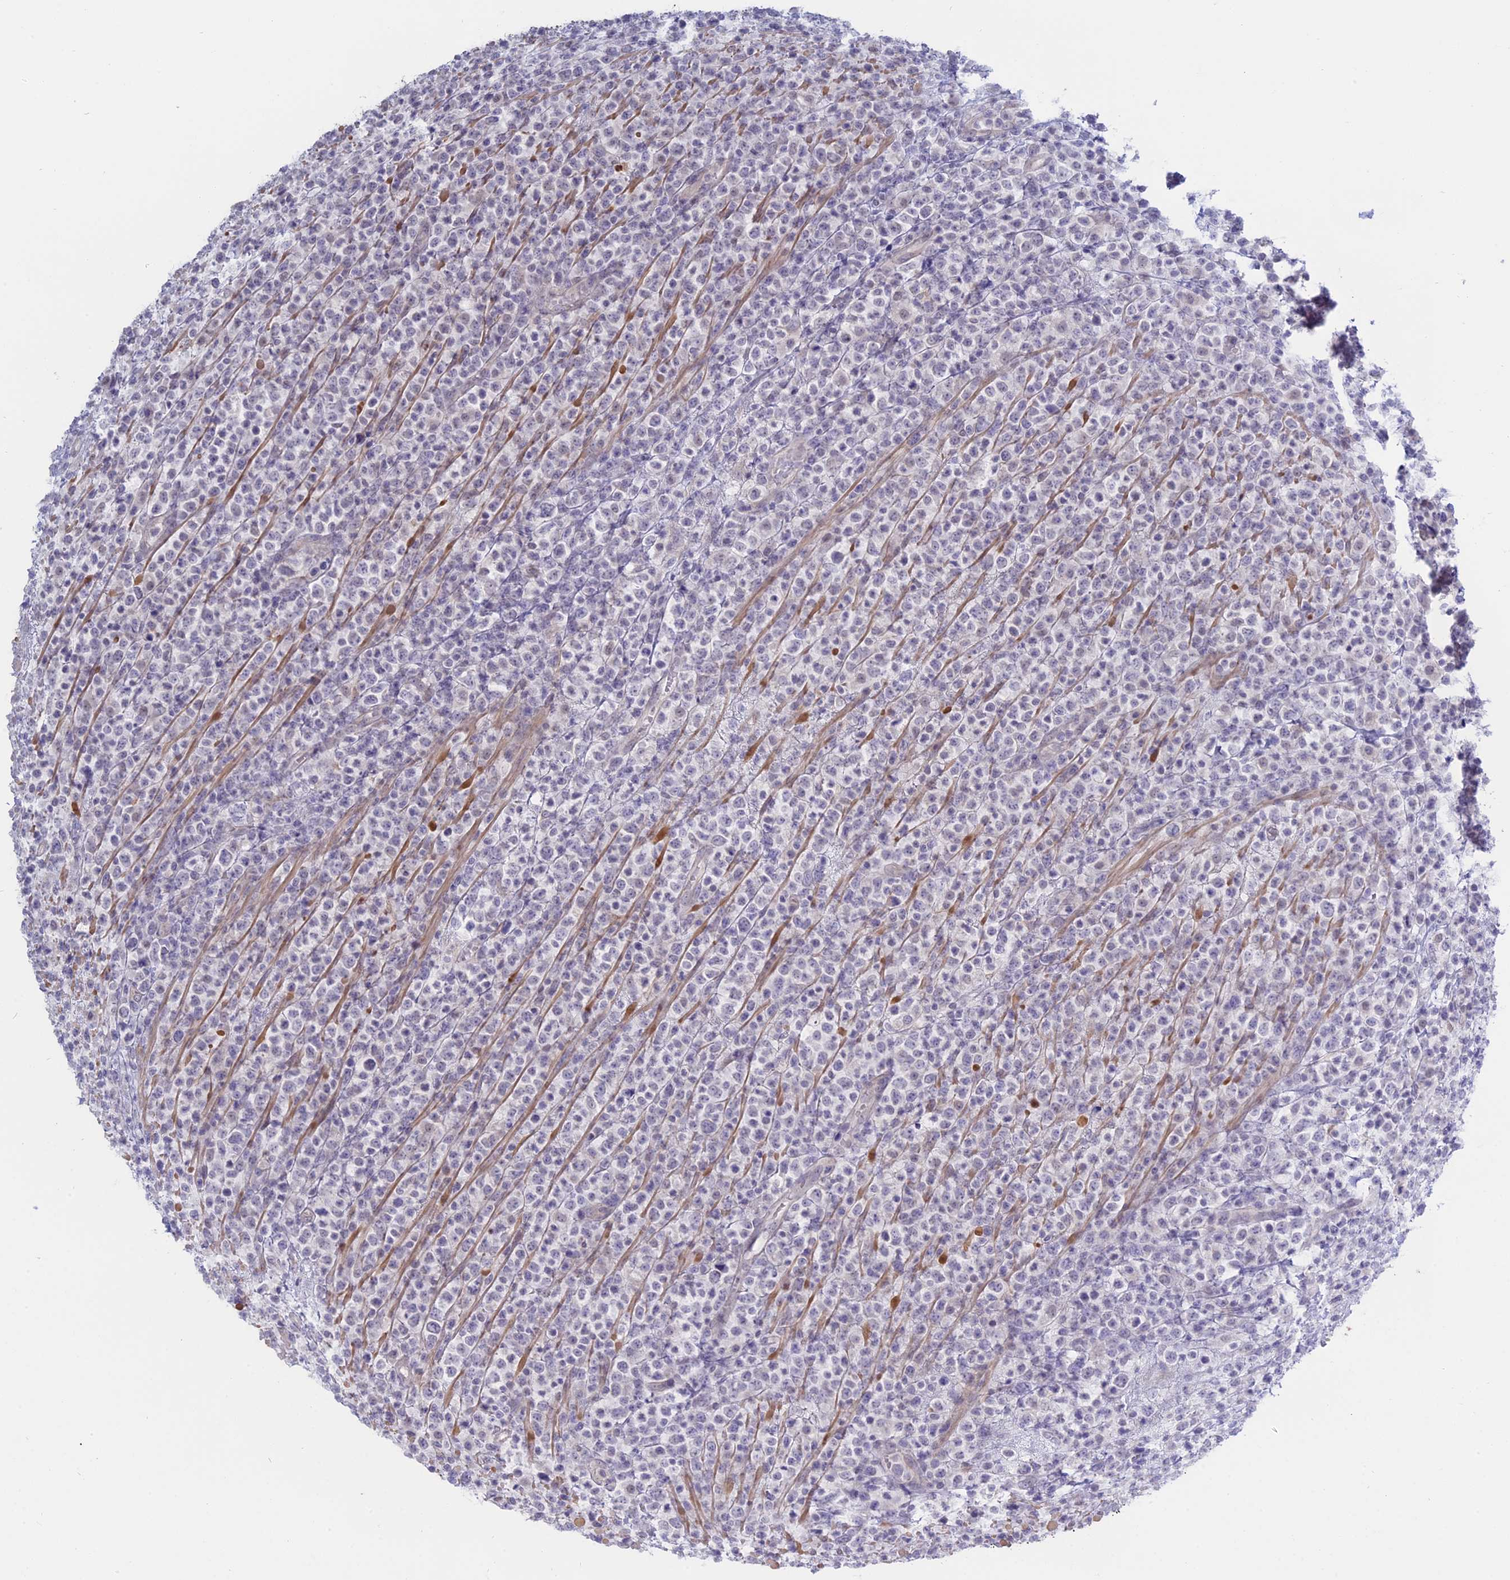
{"staining": {"intensity": "negative", "quantity": "none", "location": "none"}, "tissue": "lymphoma", "cell_type": "Tumor cells", "image_type": "cancer", "snomed": [{"axis": "morphology", "description": "Malignant lymphoma, non-Hodgkin's type, High grade"}, {"axis": "topography", "description": "Colon"}], "caption": "IHC image of neoplastic tissue: high-grade malignant lymphoma, non-Hodgkin's type stained with DAB (3,3'-diaminobenzidine) demonstrates no significant protein staining in tumor cells.", "gene": "MYO5B", "patient": {"sex": "female", "age": 53}}